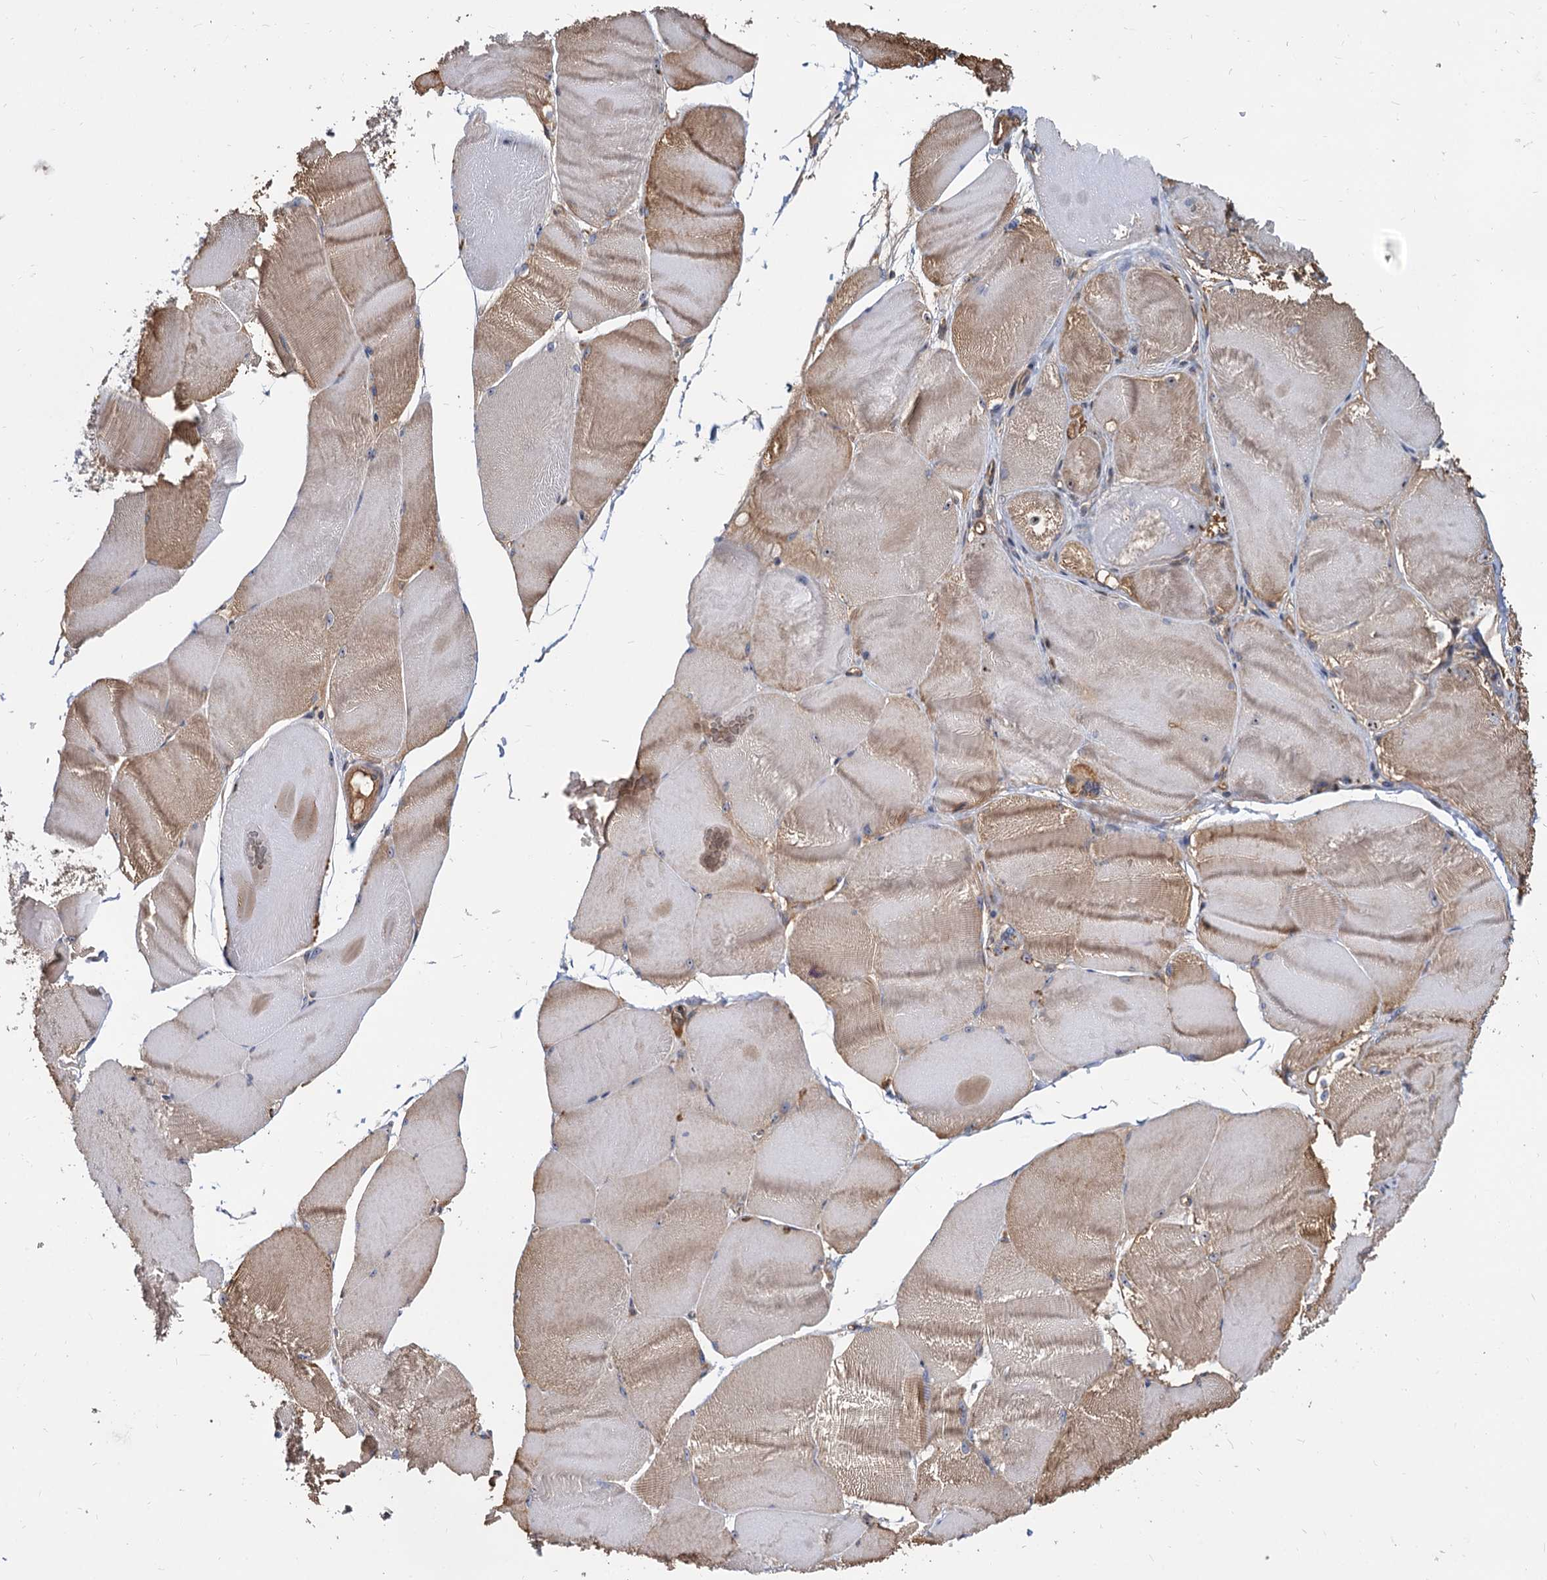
{"staining": {"intensity": "weak", "quantity": "25%-75%", "location": "cytoplasmic/membranous"}, "tissue": "skeletal muscle", "cell_type": "Myocytes", "image_type": "normal", "snomed": [{"axis": "morphology", "description": "Normal tissue, NOS"}, {"axis": "morphology", "description": "Basal cell carcinoma"}, {"axis": "topography", "description": "Skeletal muscle"}], "caption": "Myocytes demonstrate low levels of weak cytoplasmic/membranous expression in about 25%-75% of cells in unremarkable skeletal muscle. (Stains: DAB (3,3'-diaminobenzidine) in brown, nuclei in blue, Microscopy: brightfield microscopy at high magnification).", "gene": "SNX15", "patient": {"sex": "female", "age": 64}}